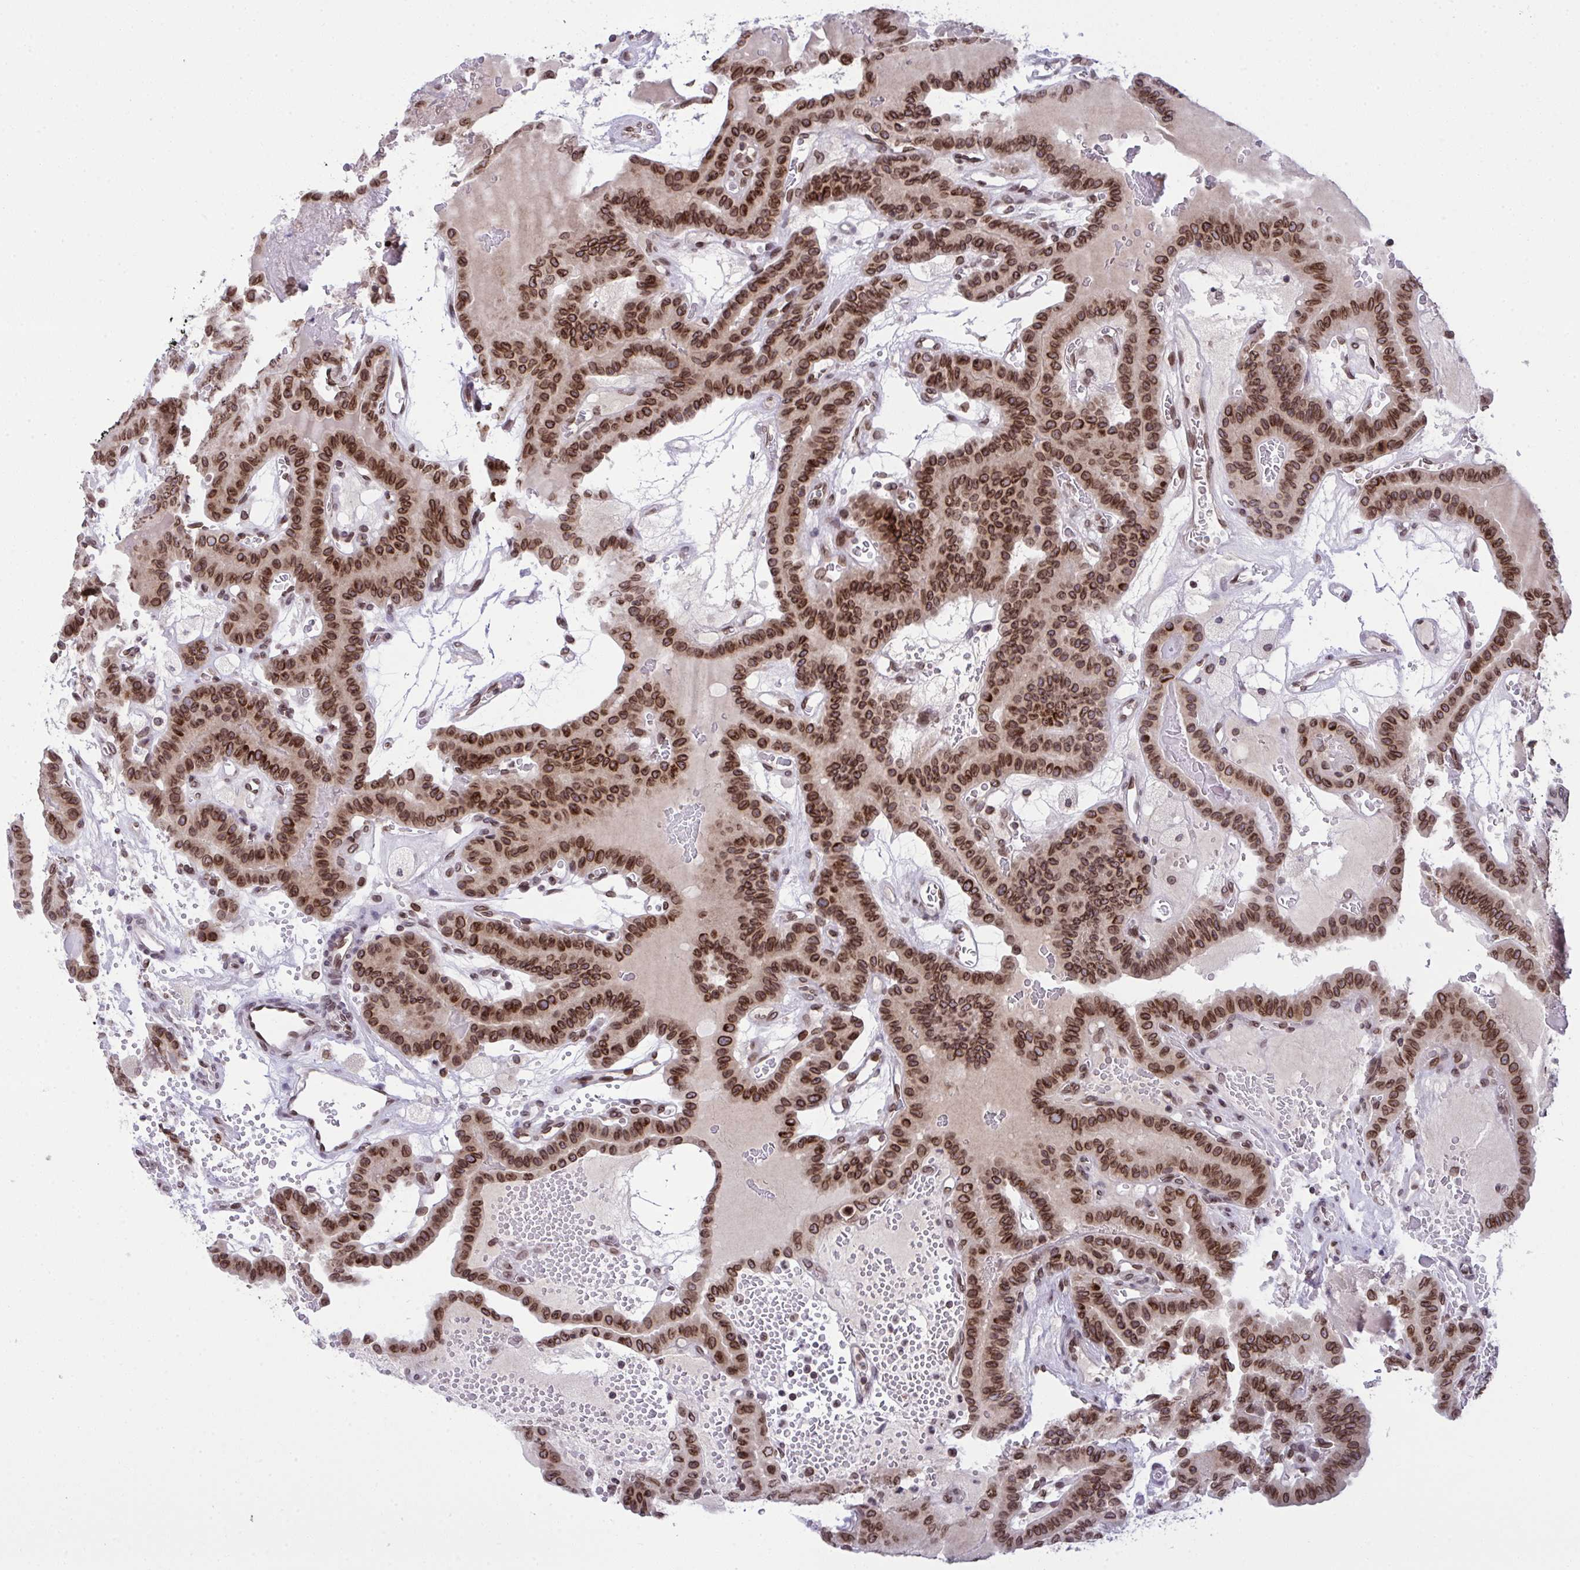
{"staining": {"intensity": "strong", "quantity": ">75%", "location": "cytoplasmic/membranous,nuclear"}, "tissue": "thyroid cancer", "cell_type": "Tumor cells", "image_type": "cancer", "snomed": [{"axis": "morphology", "description": "Papillary adenocarcinoma, NOS"}, {"axis": "topography", "description": "Thyroid gland"}], "caption": "A brown stain shows strong cytoplasmic/membranous and nuclear expression of a protein in papillary adenocarcinoma (thyroid) tumor cells.", "gene": "RANBP2", "patient": {"sex": "male", "age": 87}}